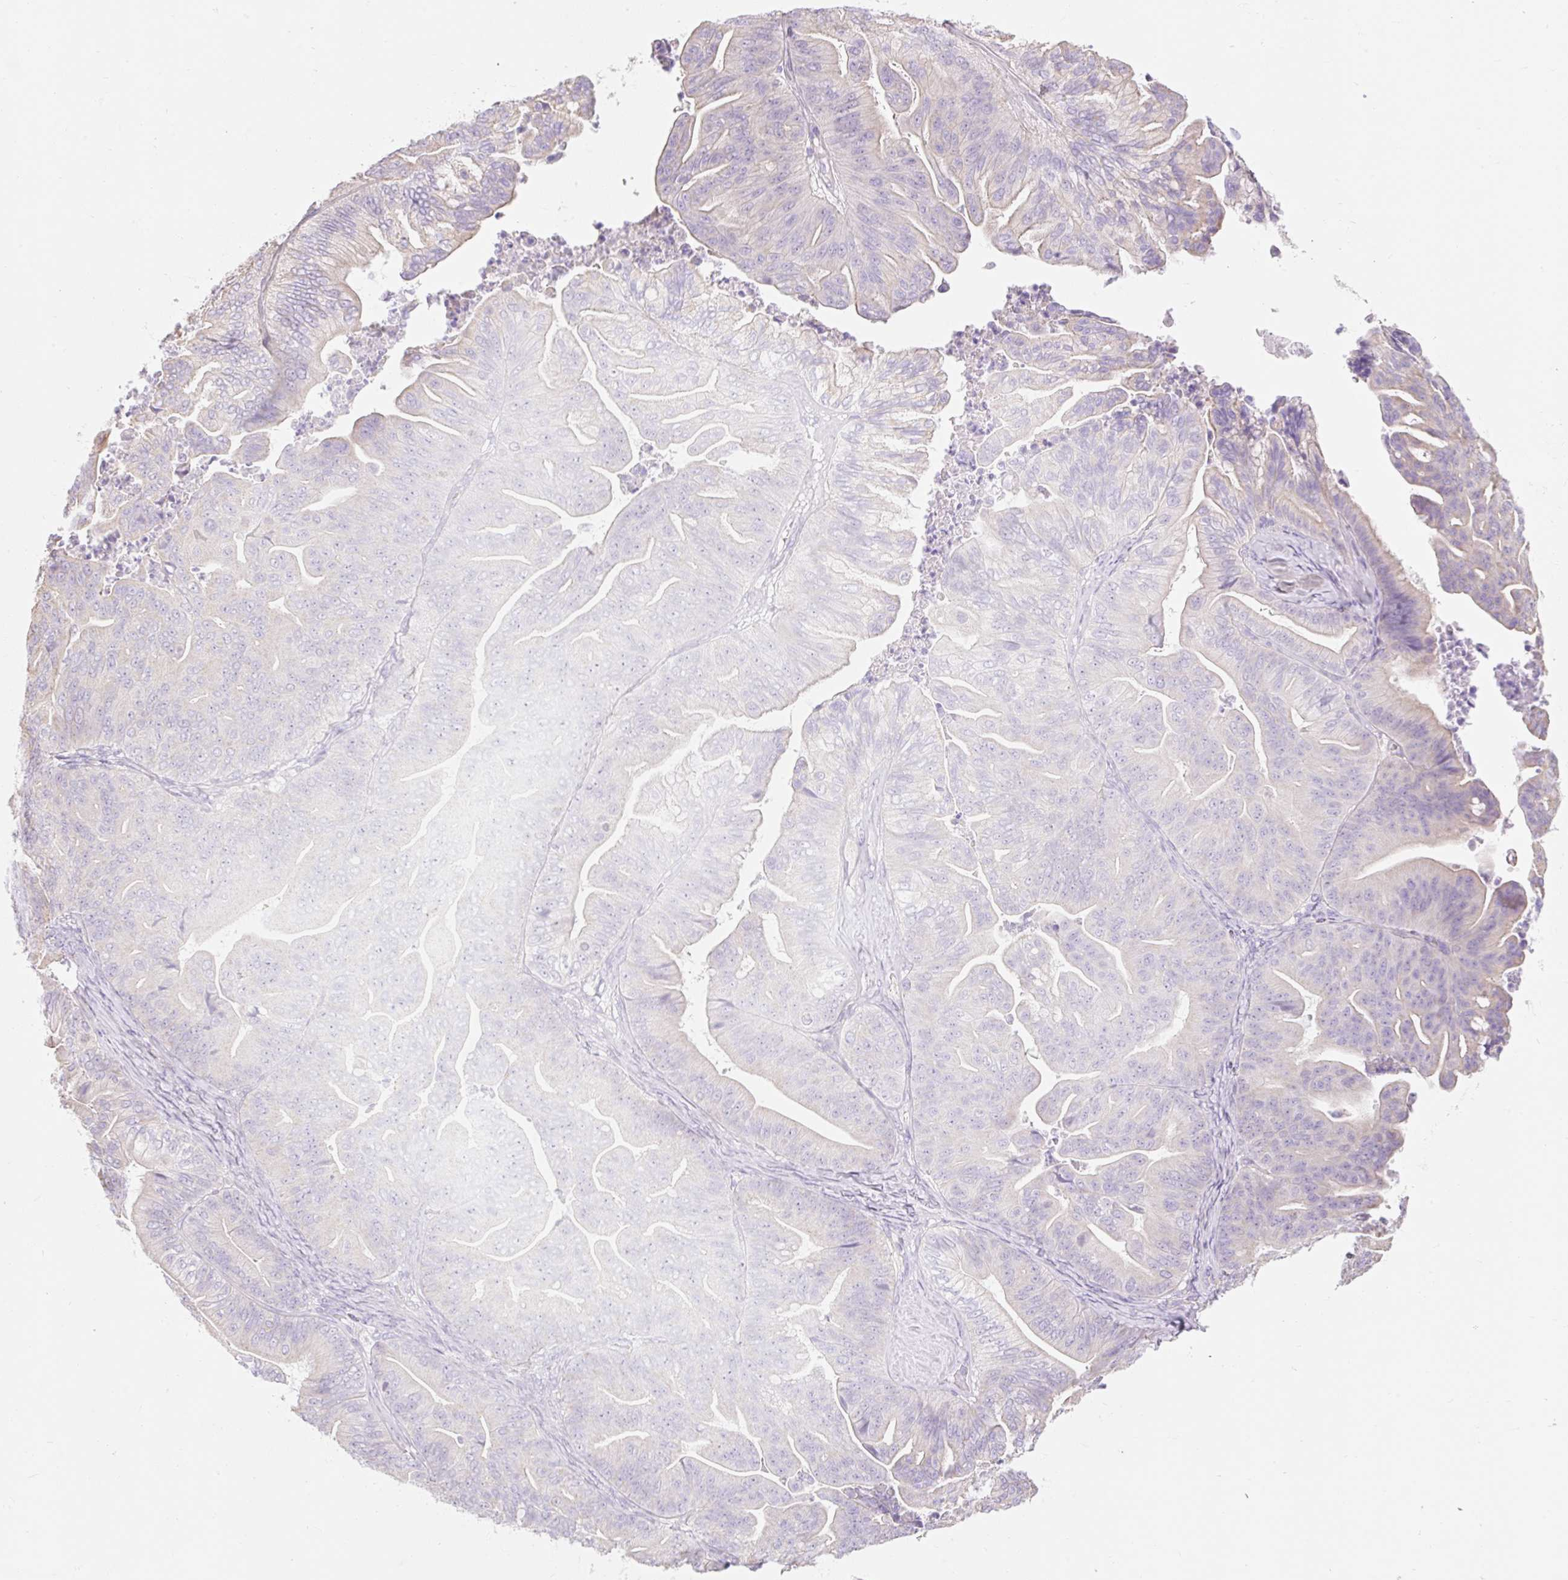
{"staining": {"intensity": "weak", "quantity": "<25%", "location": "cytoplasmic/membranous"}, "tissue": "ovarian cancer", "cell_type": "Tumor cells", "image_type": "cancer", "snomed": [{"axis": "morphology", "description": "Cystadenocarcinoma, mucinous, NOS"}, {"axis": "topography", "description": "Ovary"}], "caption": "Immunohistochemistry (IHC) of ovarian cancer reveals no expression in tumor cells. Nuclei are stained in blue.", "gene": "DHX35", "patient": {"sex": "female", "age": 67}}